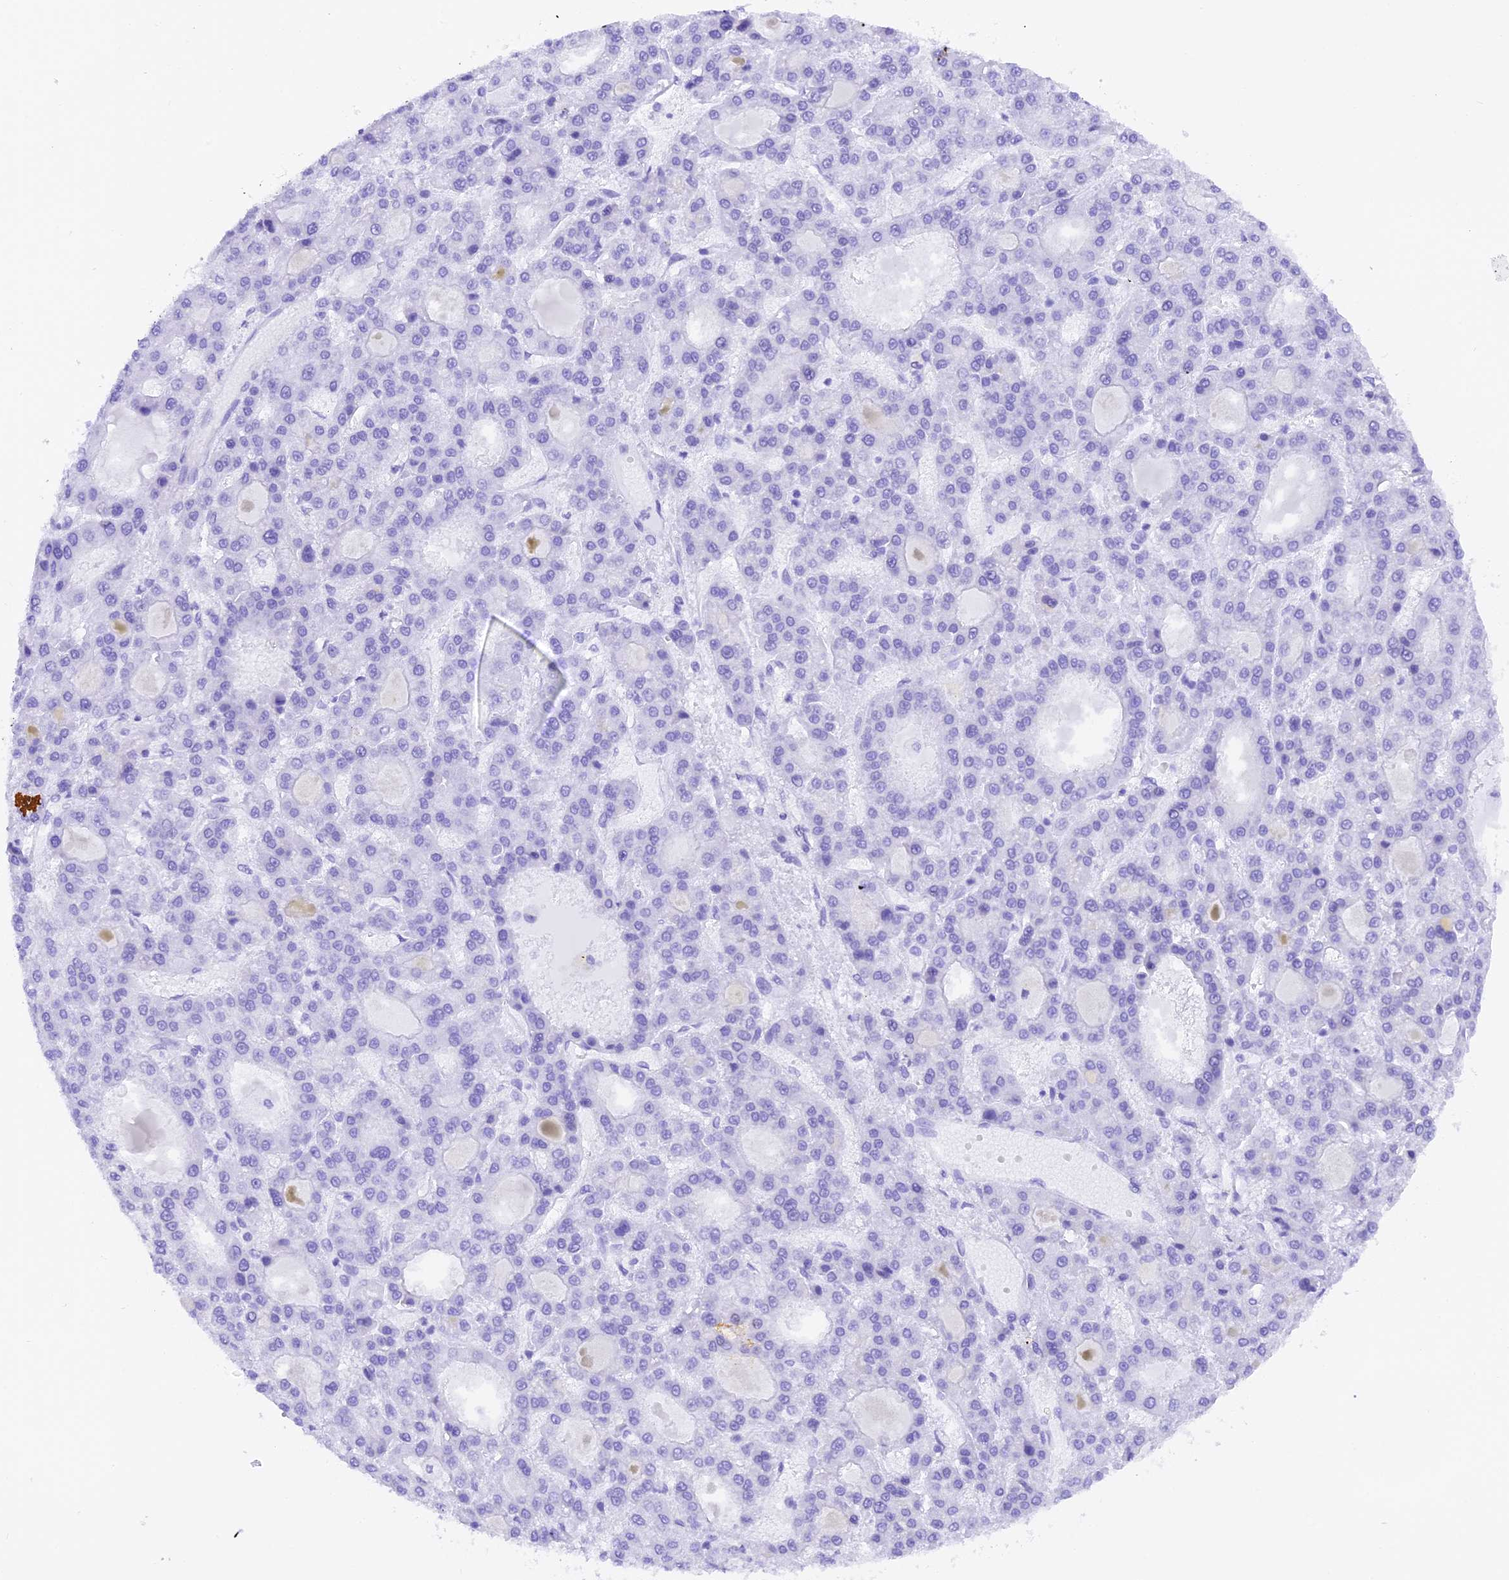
{"staining": {"intensity": "negative", "quantity": "none", "location": "none"}, "tissue": "liver cancer", "cell_type": "Tumor cells", "image_type": "cancer", "snomed": [{"axis": "morphology", "description": "Carcinoma, Hepatocellular, NOS"}, {"axis": "topography", "description": "Liver"}], "caption": "Immunohistochemical staining of human liver cancer (hepatocellular carcinoma) exhibits no significant staining in tumor cells. The staining was performed using DAB to visualize the protein expression in brown, while the nuclei were stained in blue with hematoxylin (Magnification: 20x).", "gene": "FAM193A", "patient": {"sex": "male", "age": 70}}